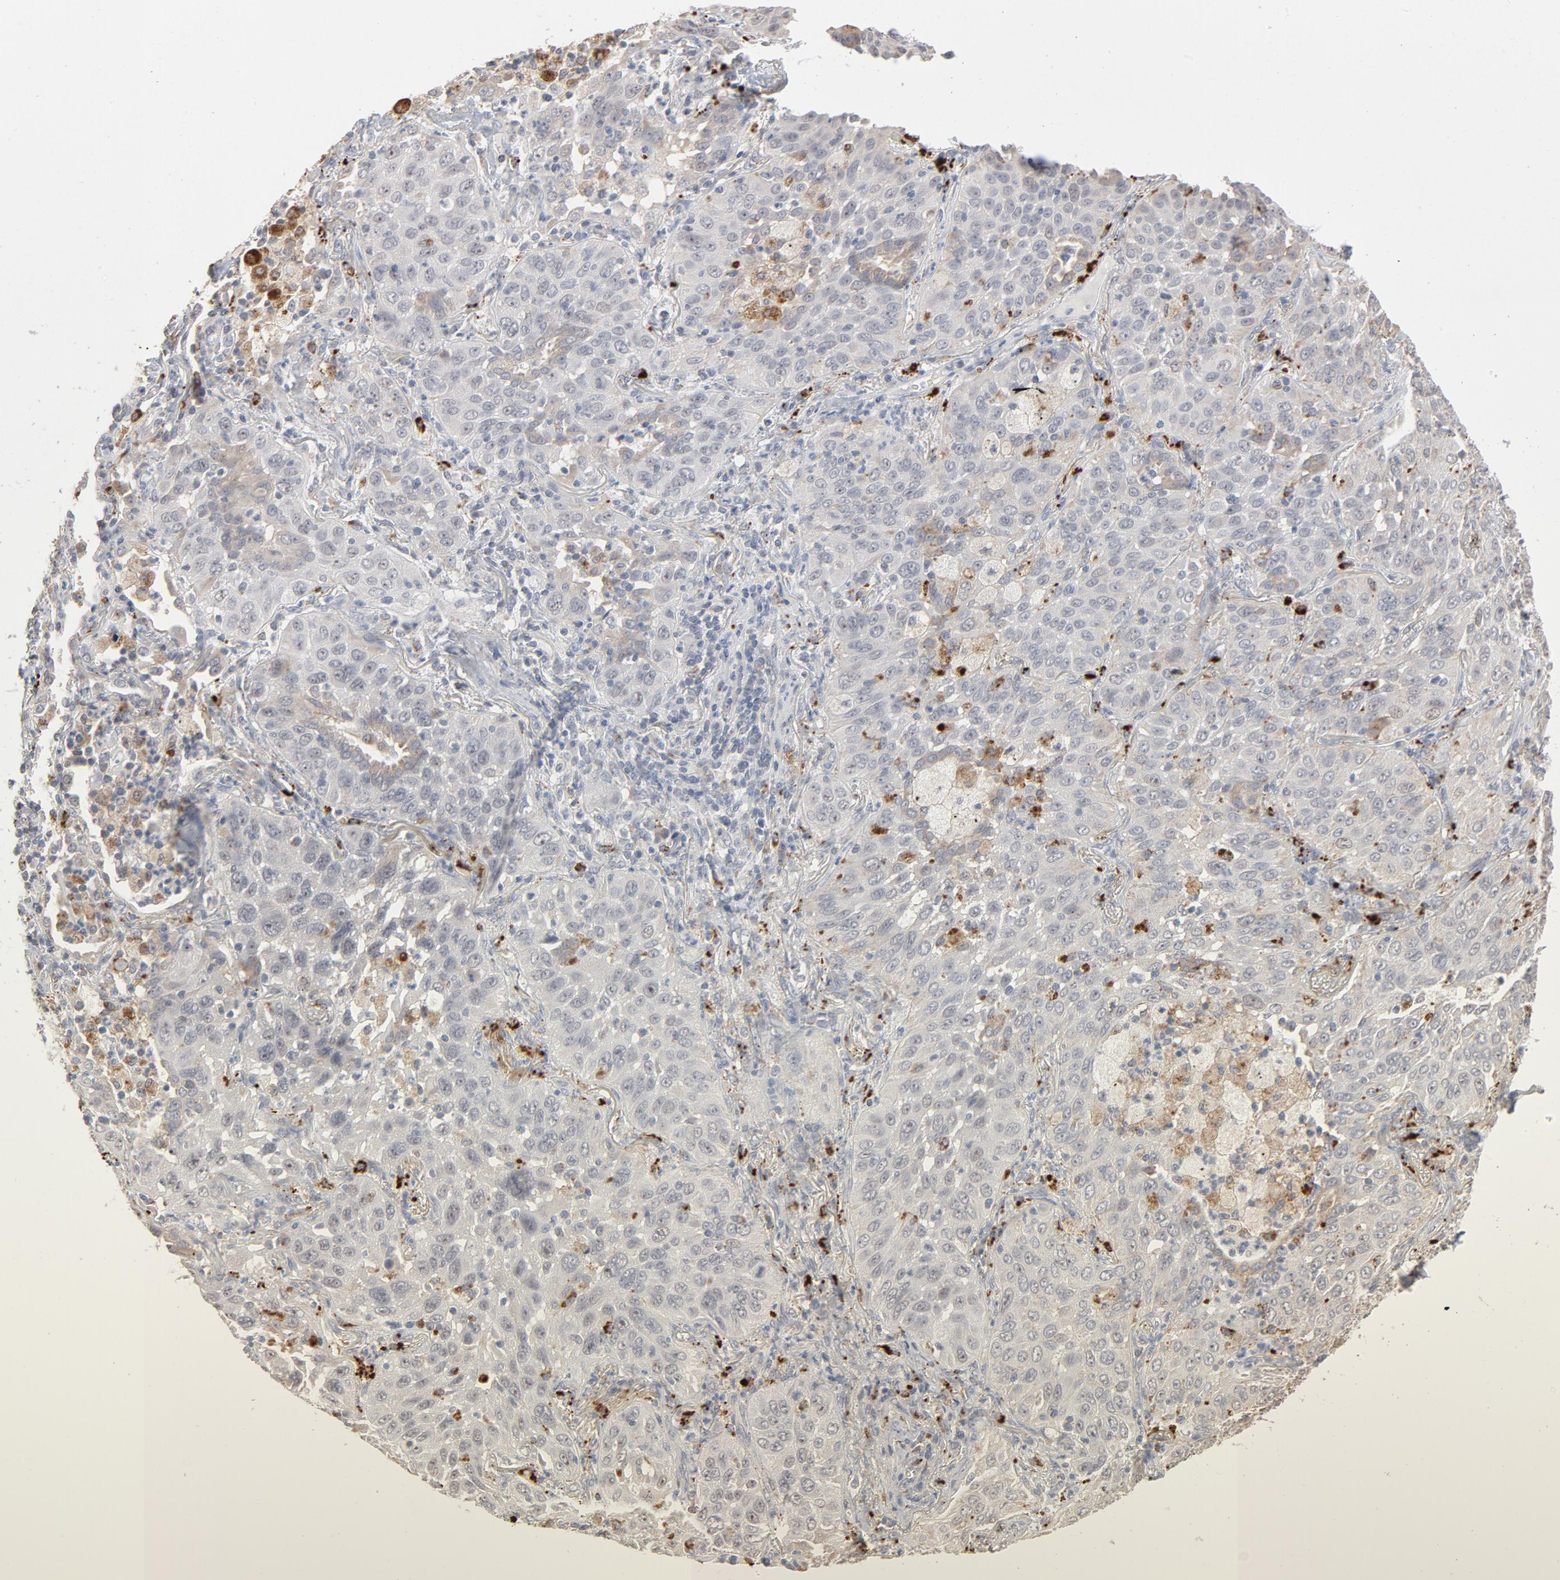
{"staining": {"intensity": "weak", "quantity": "25%-75%", "location": "cytoplasmic/membranous"}, "tissue": "lung cancer", "cell_type": "Tumor cells", "image_type": "cancer", "snomed": [{"axis": "morphology", "description": "Squamous cell carcinoma, NOS"}, {"axis": "topography", "description": "Lung"}], "caption": "Immunohistochemical staining of lung cancer displays low levels of weak cytoplasmic/membranous protein expression in approximately 25%-75% of tumor cells.", "gene": "POMT2", "patient": {"sex": "female", "age": 67}}